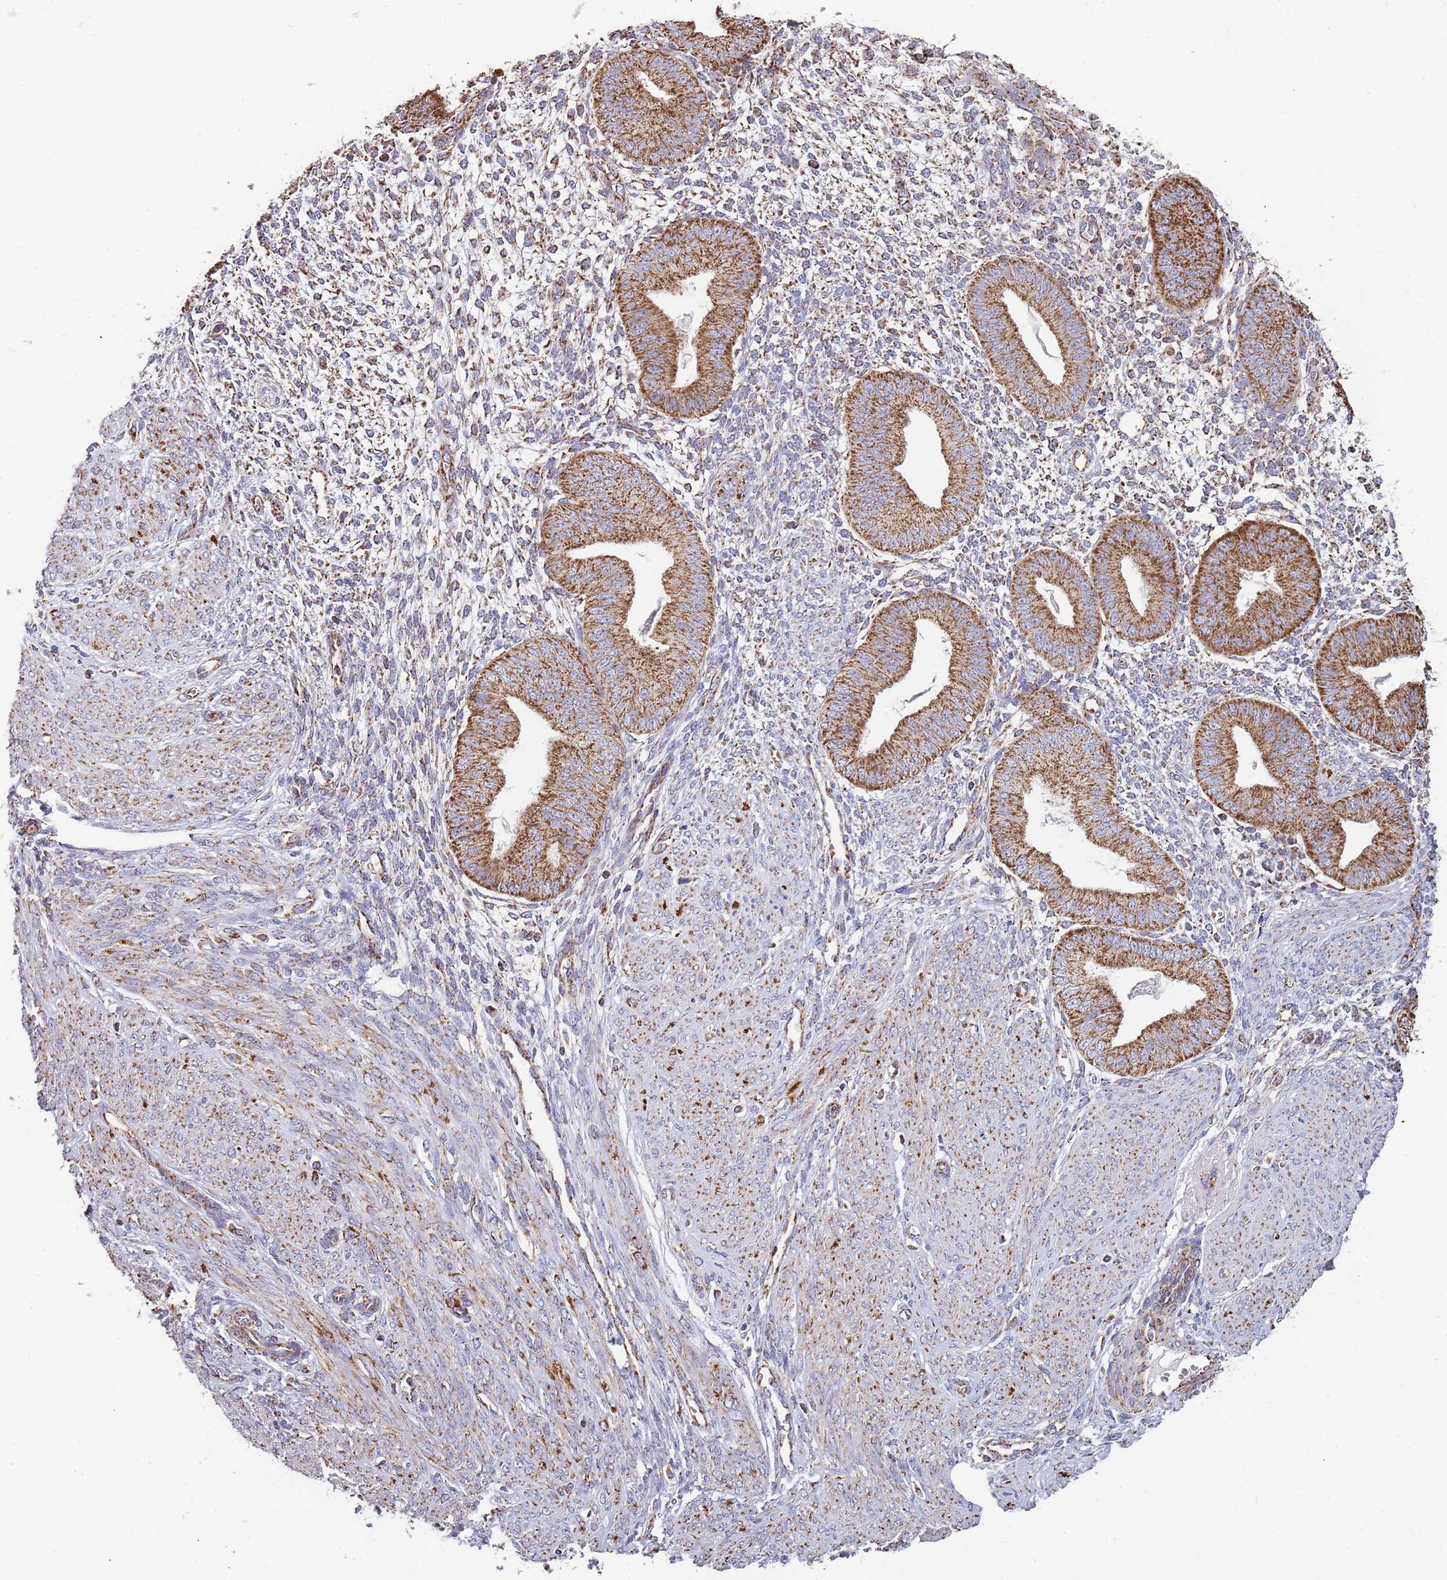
{"staining": {"intensity": "moderate", "quantity": "<25%", "location": "cytoplasmic/membranous"}, "tissue": "endometrium", "cell_type": "Cells in endometrial stroma", "image_type": "normal", "snomed": [{"axis": "morphology", "description": "Normal tissue, NOS"}, {"axis": "topography", "description": "Endometrium"}], "caption": "Immunohistochemical staining of benign endometrium exhibits <25% levels of moderate cytoplasmic/membranous protein expression in about <25% of cells in endometrial stroma. The protein is stained brown, and the nuclei are stained in blue (DAB IHC with brightfield microscopy, high magnification).", "gene": "VPS16", "patient": {"sex": "female", "age": 49}}